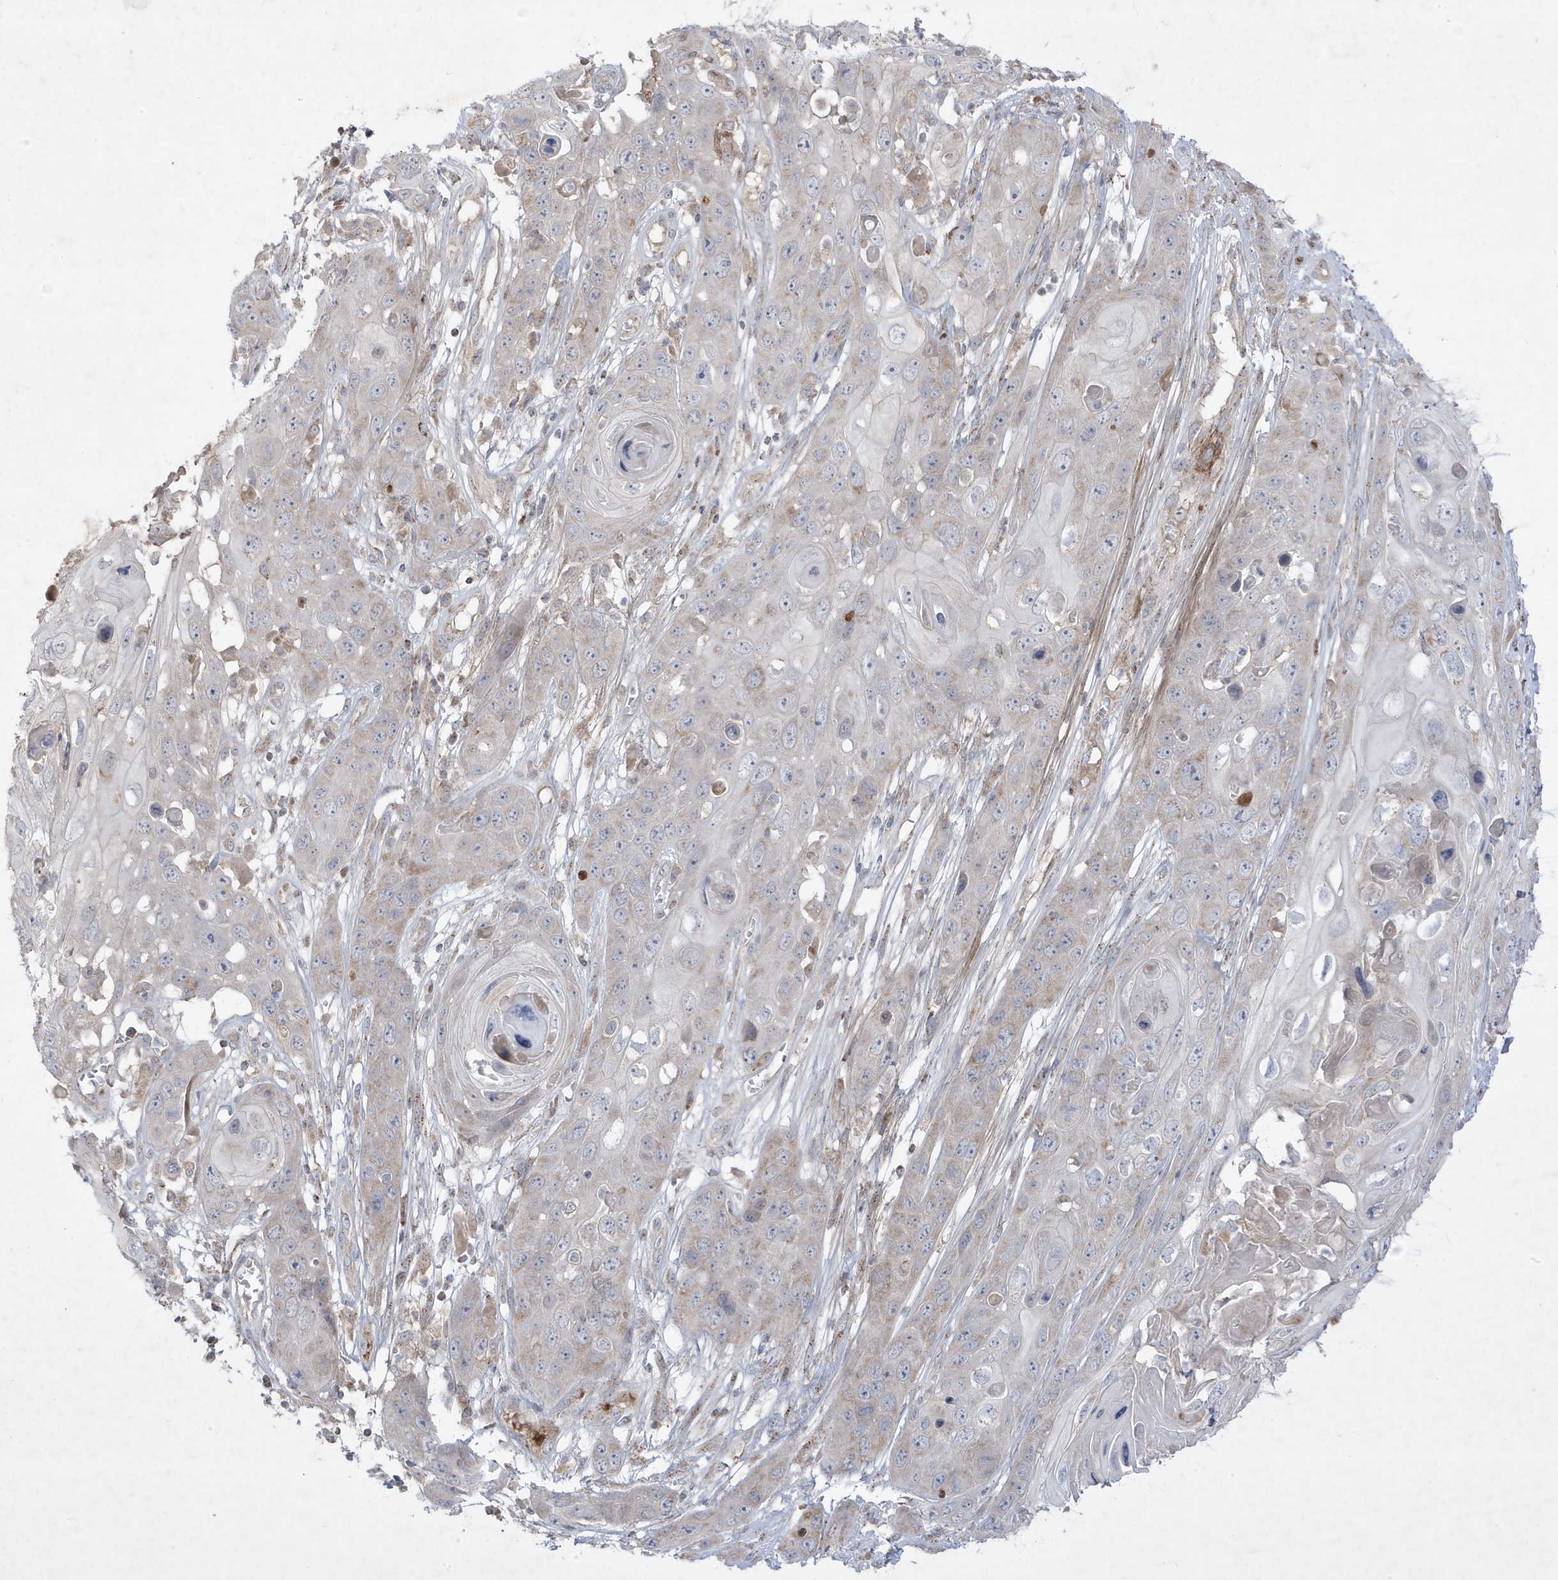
{"staining": {"intensity": "negative", "quantity": "none", "location": "none"}, "tissue": "skin cancer", "cell_type": "Tumor cells", "image_type": "cancer", "snomed": [{"axis": "morphology", "description": "Squamous cell carcinoma, NOS"}, {"axis": "topography", "description": "Skin"}], "caption": "High magnification brightfield microscopy of skin squamous cell carcinoma stained with DAB (3,3'-diaminobenzidine) (brown) and counterstained with hematoxylin (blue): tumor cells show no significant staining.", "gene": "ADAMTSL3", "patient": {"sex": "male", "age": 55}}